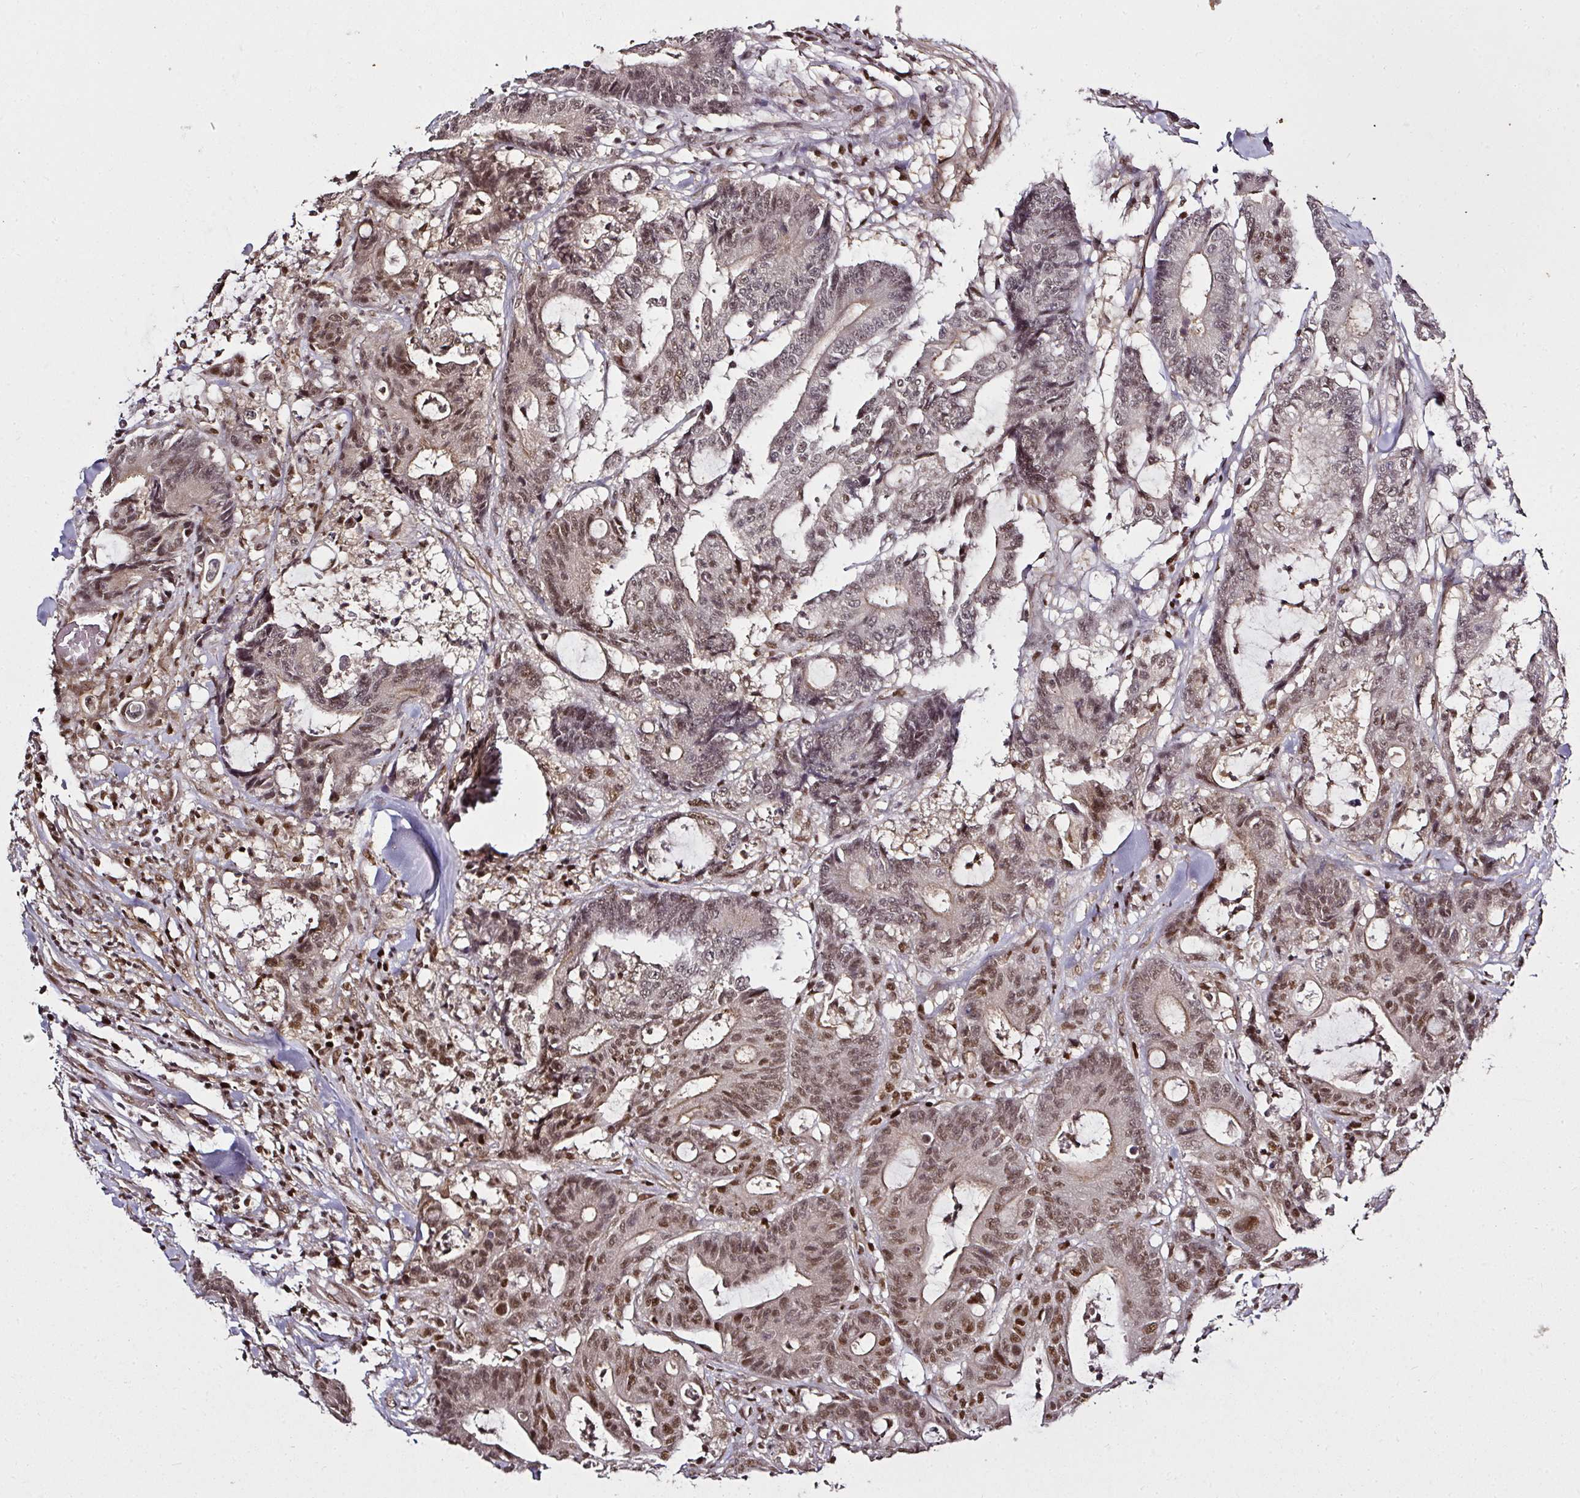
{"staining": {"intensity": "moderate", "quantity": ">75%", "location": "nuclear"}, "tissue": "colorectal cancer", "cell_type": "Tumor cells", "image_type": "cancer", "snomed": [{"axis": "morphology", "description": "Adenocarcinoma, NOS"}, {"axis": "topography", "description": "Colon"}], "caption": "Immunohistochemistry (IHC) (DAB (3,3'-diaminobenzidine)) staining of colorectal adenocarcinoma shows moderate nuclear protein positivity in approximately >75% of tumor cells.", "gene": "GPRIN2", "patient": {"sex": "female", "age": 84}}